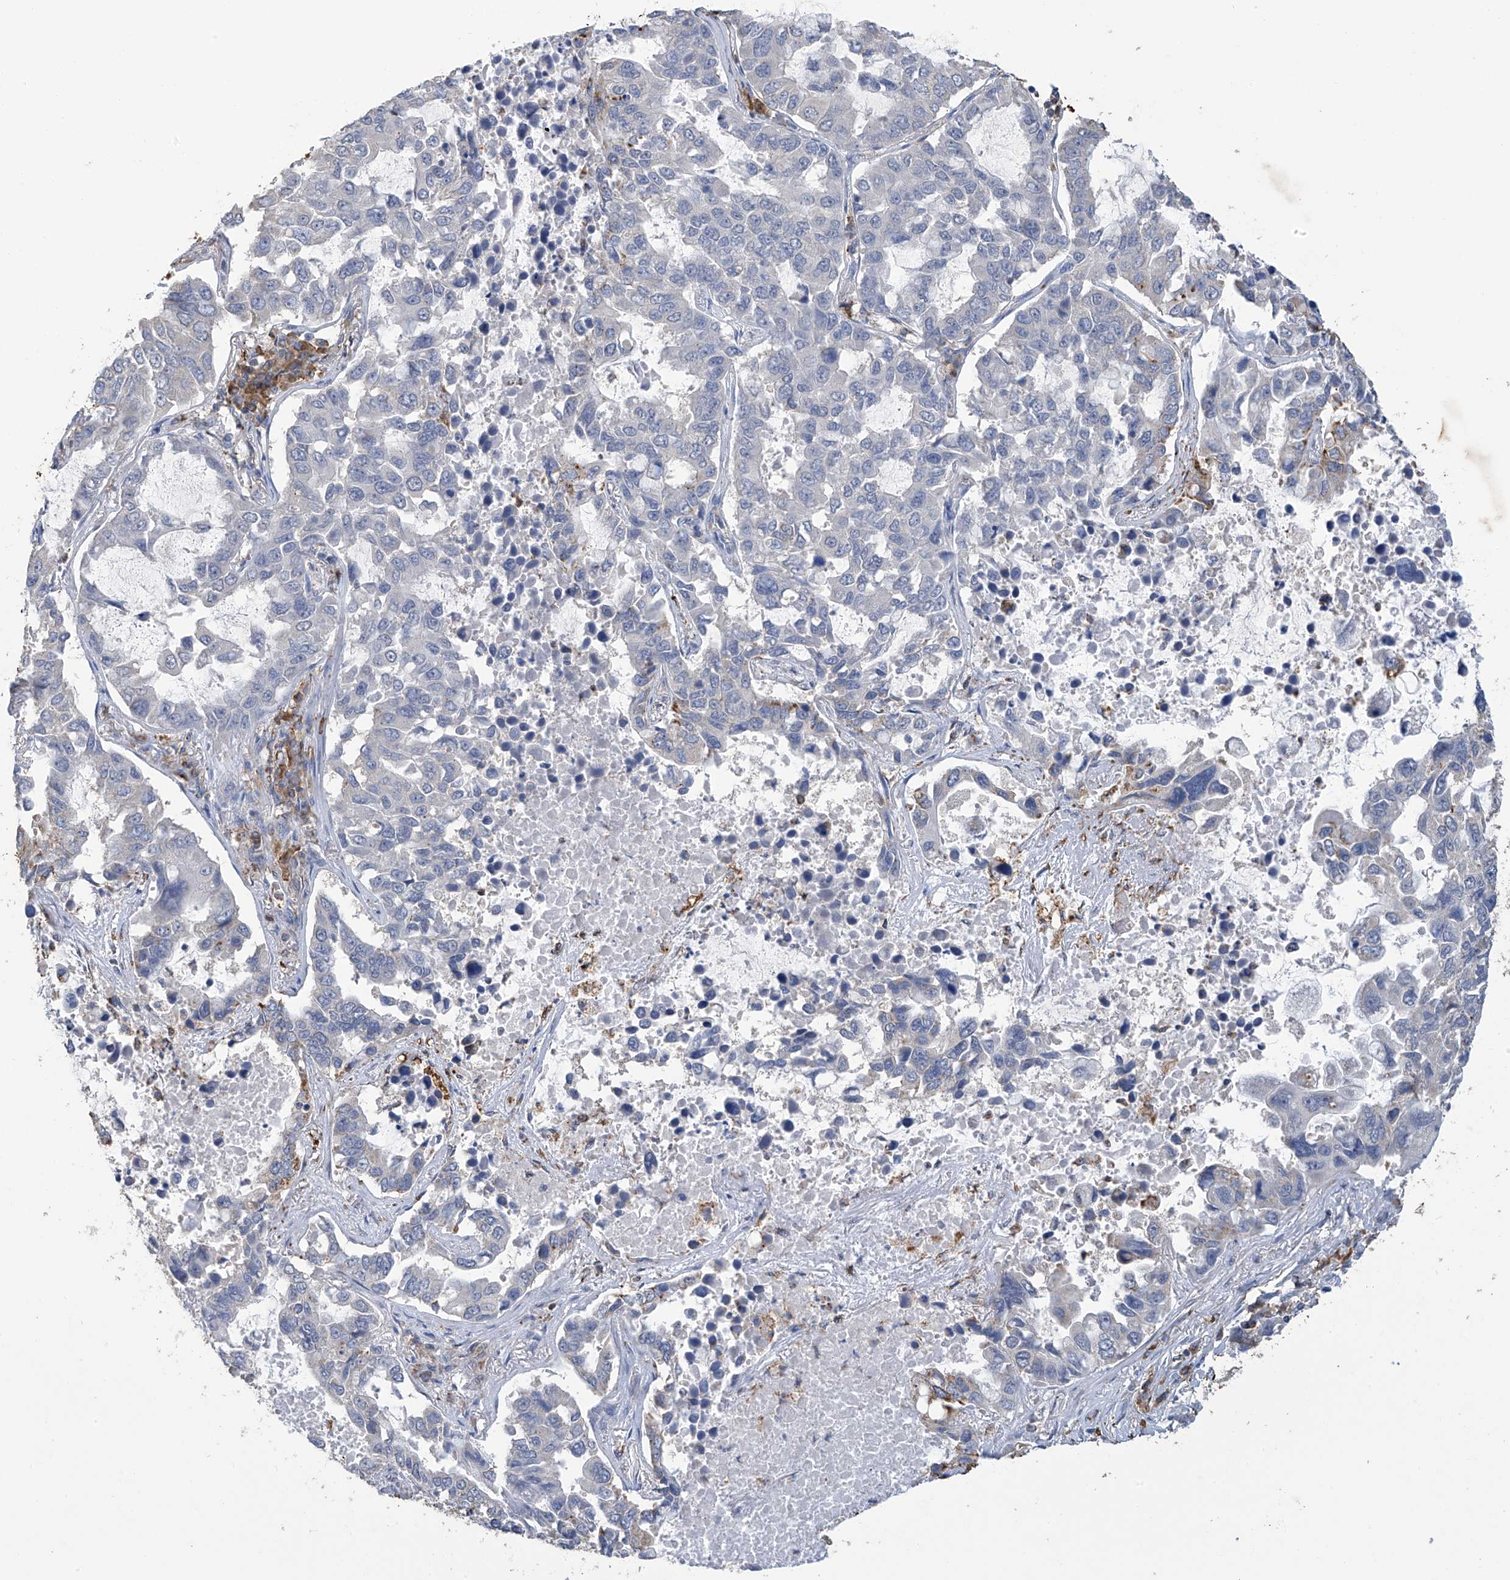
{"staining": {"intensity": "negative", "quantity": "none", "location": "none"}, "tissue": "lung cancer", "cell_type": "Tumor cells", "image_type": "cancer", "snomed": [{"axis": "morphology", "description": "Adenocarcinoma, NOS"}, {"axis": "topography", "description": "Lung"}], "caption": "Immunohistochemical staining of lung adenocarcinoma demonstrates no significant expression in tumor cells. (DAB (3,3'-diaminobenzidine) immunohistochemistry (IHC) with hematoxylin counter stain).", "gene": "OGT", "patient": {"sex": "male", "age": 64}}